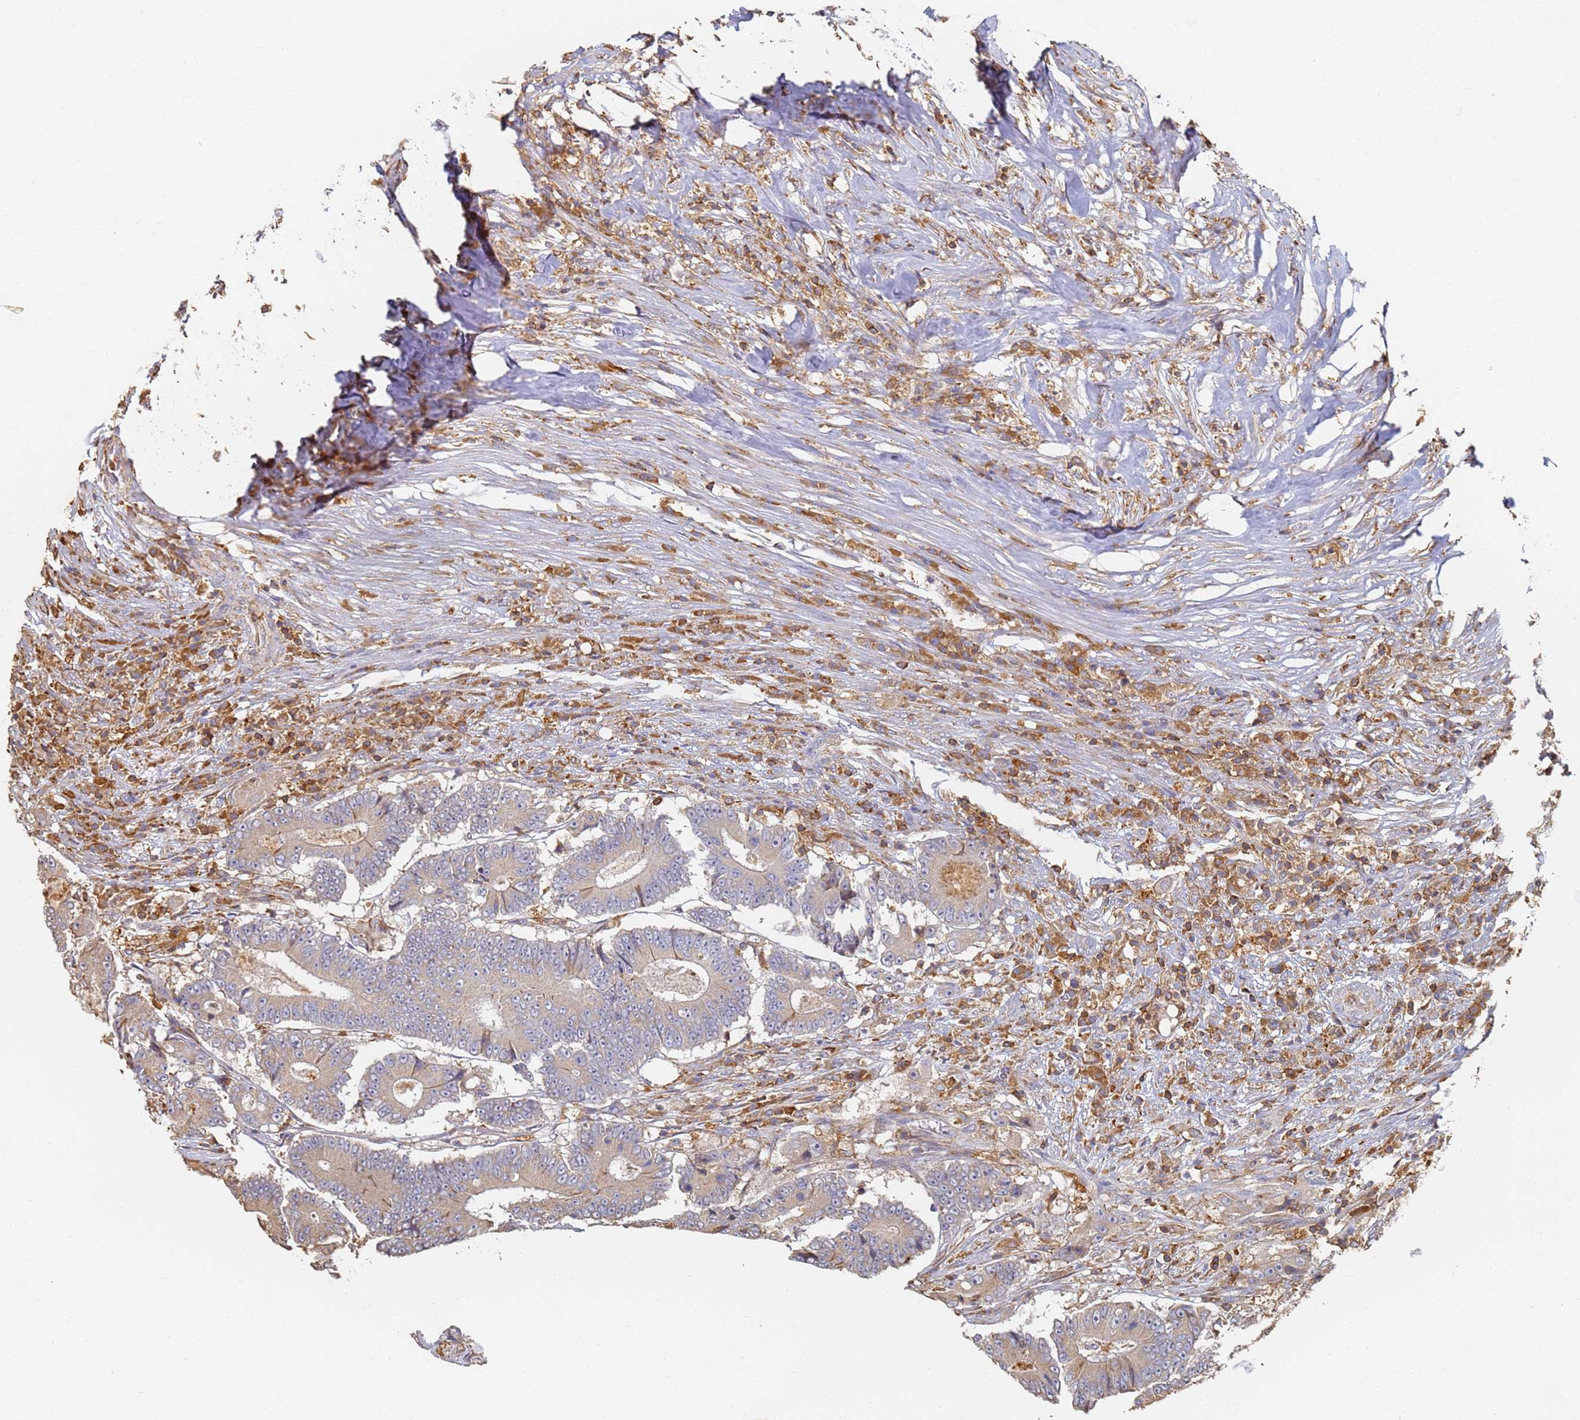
{"staining": {"intensity": "weak", "quantity": "<25%", "location": "cytoplasmic/membranous"}, "tissue": "colorectal cancer", "cell_type": "Tumor cells", "image_type": "cancer", "snomed": [{"axis": "morphology", "description": "Adenocarcinoma, NOS"}, {"axis": "topography", "description": "Colon"}], "caption": "Protein analysis of colorectal cancer (adenocarcinoma) reveals no significant positivity in tumor cells.", "gene": "BIN2", "patient": {"sex": "male", "age": 83}}